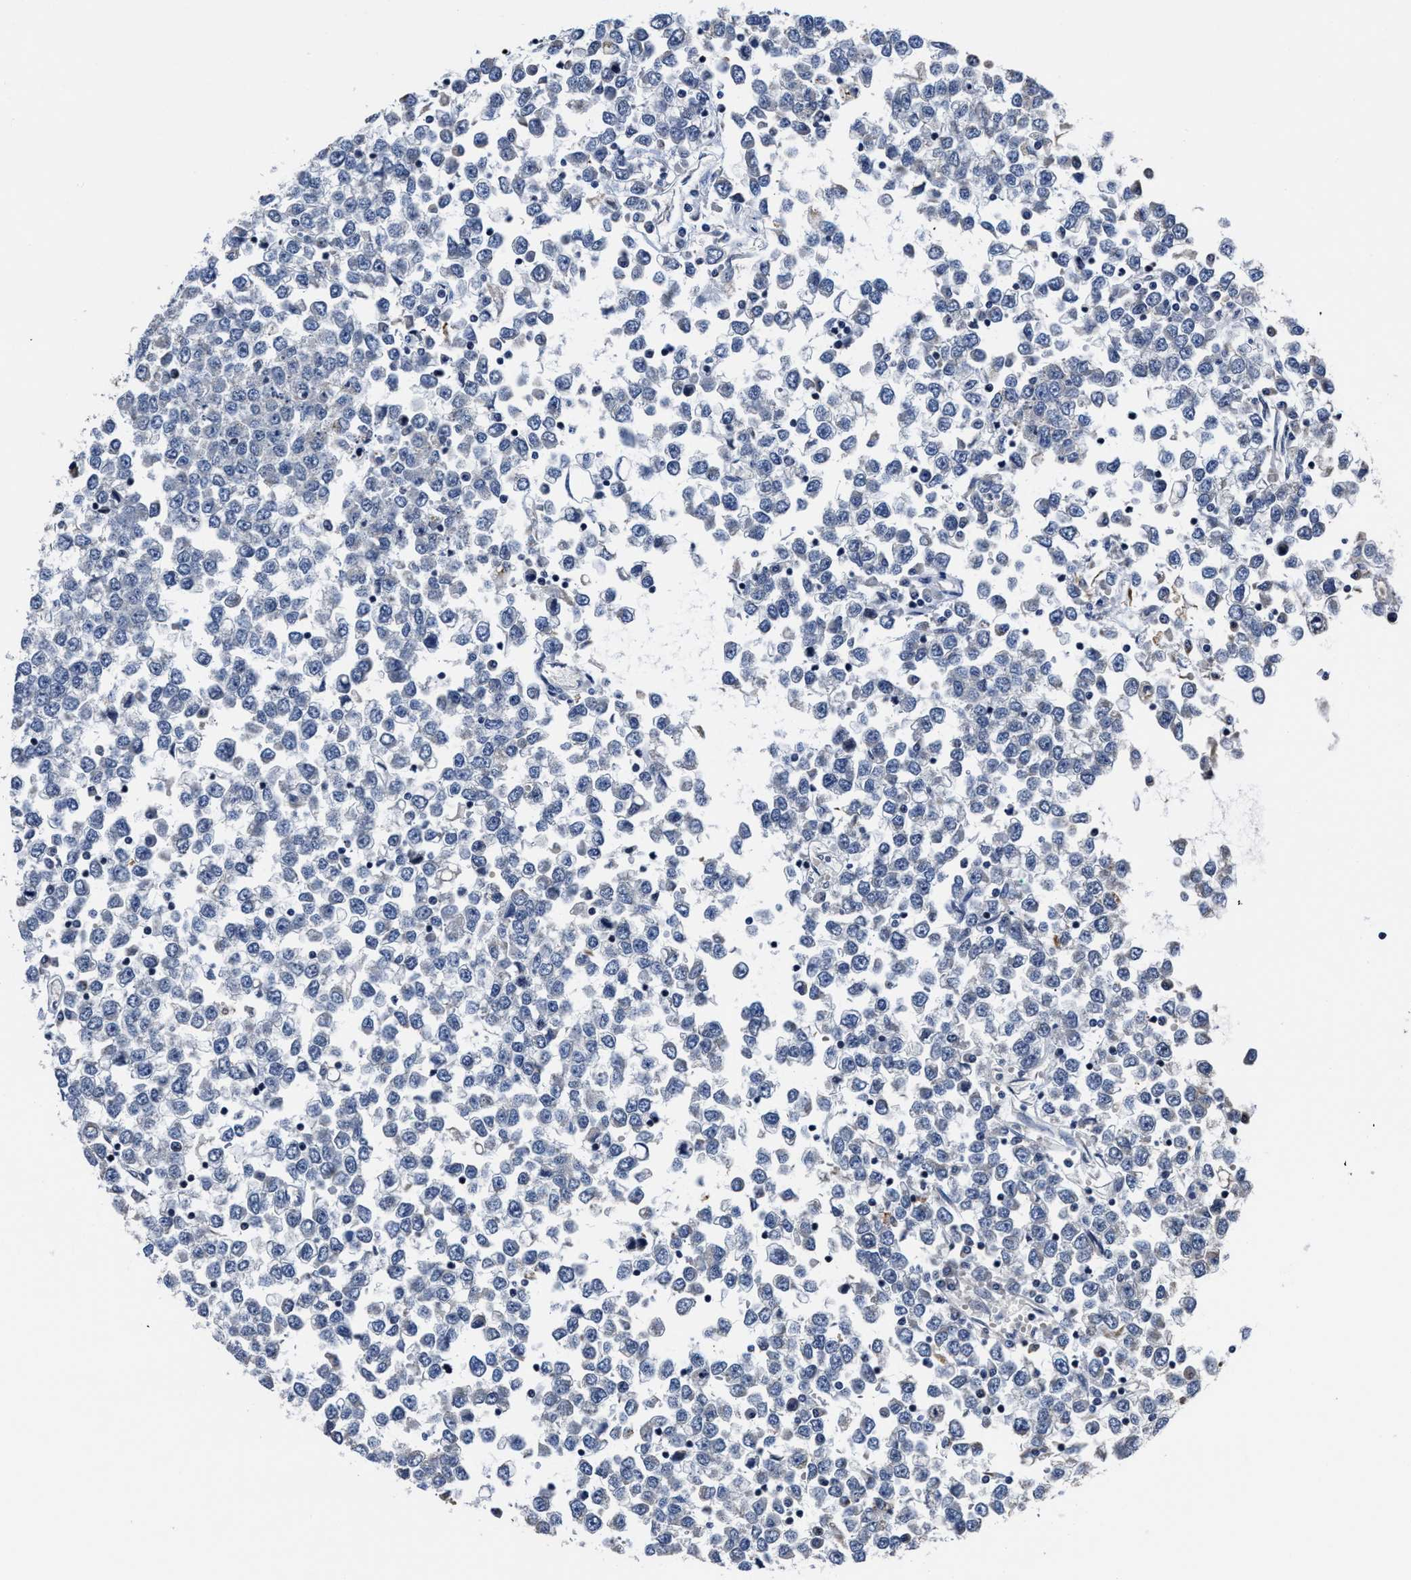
{"staining": {"intensity": "negative", "quantity": "none", "location": "none"}, "tissue": "testis cancer", "cell_type": "Tumor cells", "image_type": "cancer", "snomed": [{"axis": "morphology", "description": "Seminoma, NOS"}, {"axis": "topography", "description": "Testis"}], "caption": "IHC histopathology image of neoplastic tissue: human testis cancer (seminoma) stained with DAB exhibits no significant protein positivity in tumor cells. (IHC, brightfield microscopy, high magnification).", "gene": "GHITM", "patient": {"sex": "male", "age": 65}}